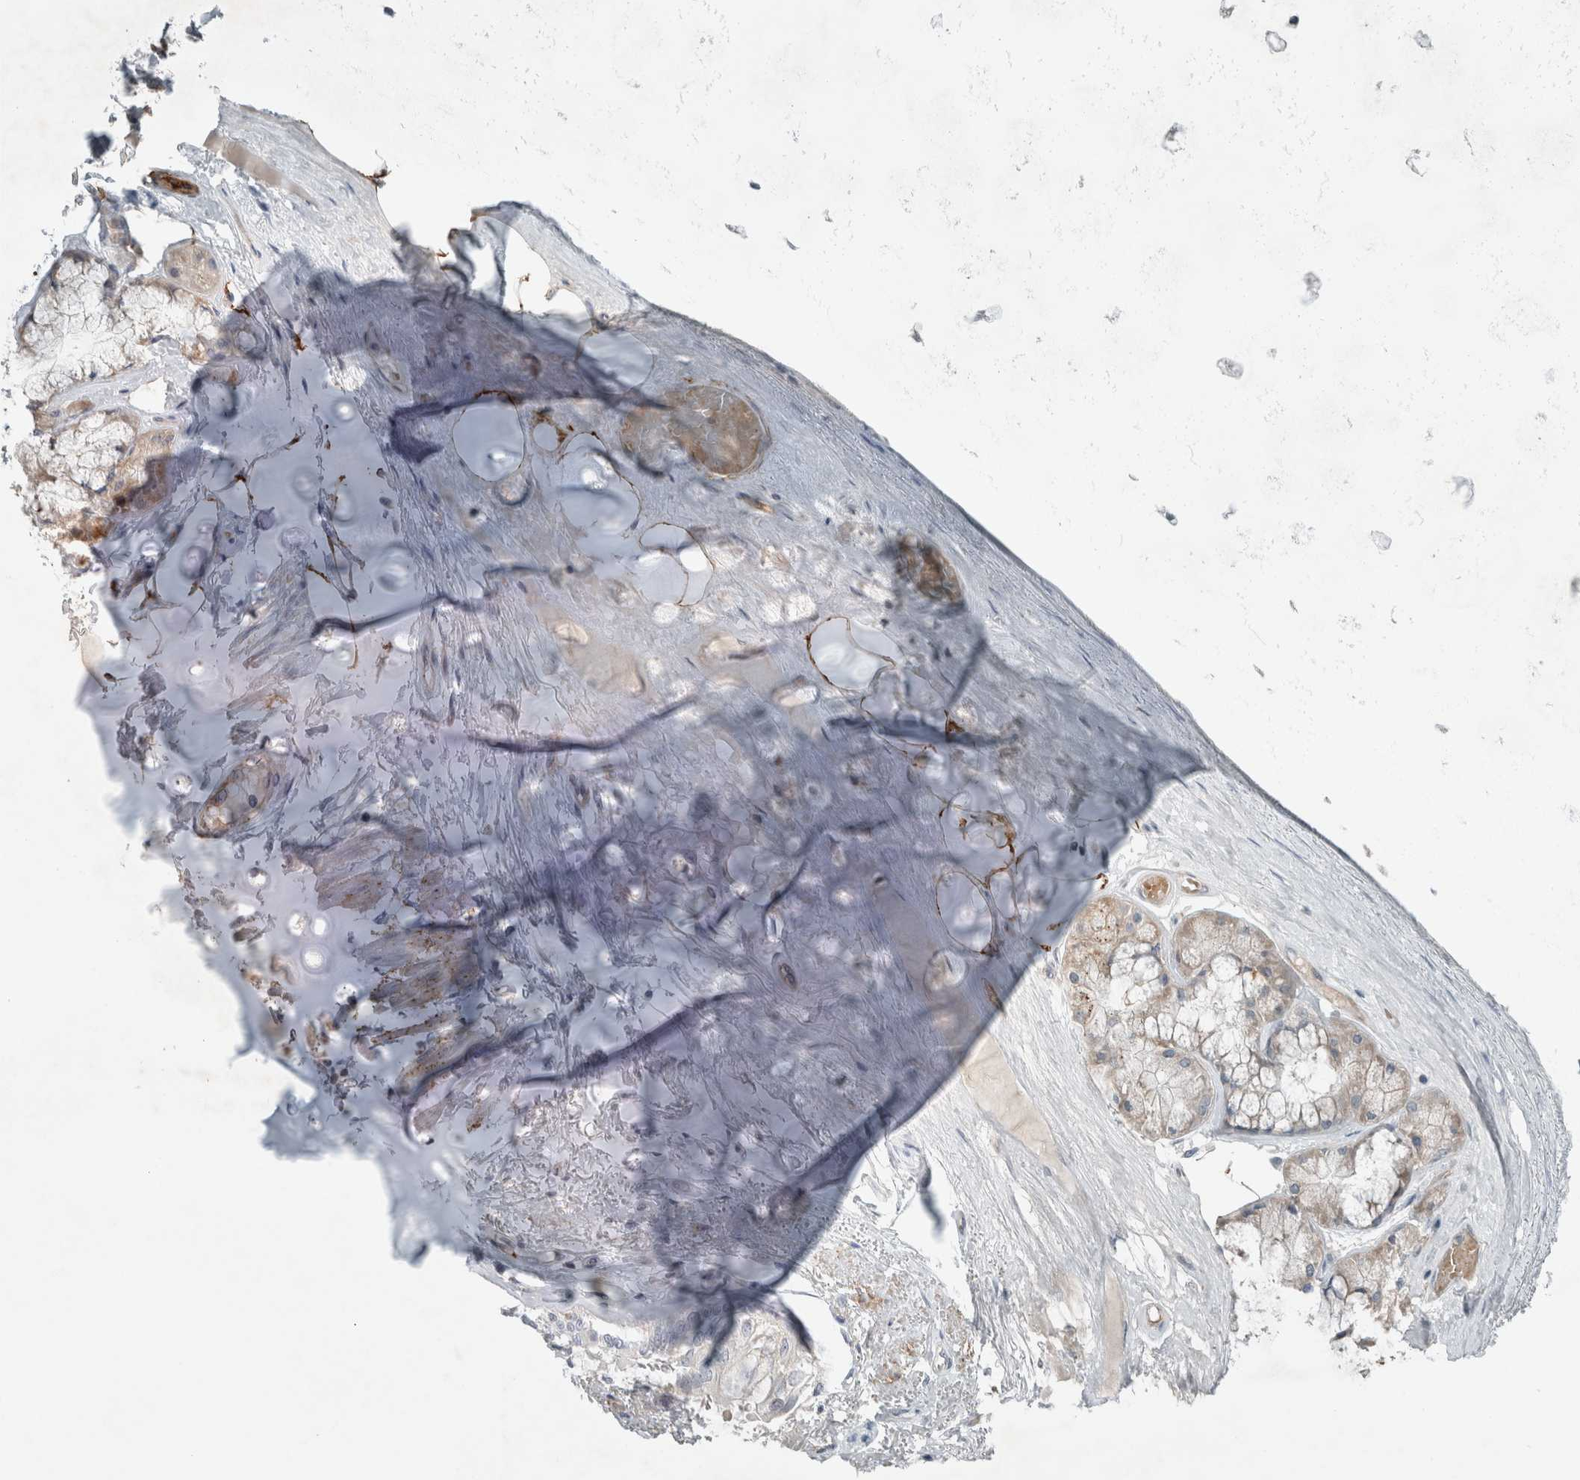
{"staining": {"intensity": "moderate", "quantity": ">75%", "location": "cytoplasmic/membranous"}, "tissue": "adipose tissue", "cell_type": "Adipocytes", "image_type": "normal", "snomed": [{"axis": "morphology", "description": "Normal tissue, NOS"}, {"axis": "topography", "description": "Bronchus"}], "caption": "Protein expression analysis of benign adipose tissue shows moderate cytoplasmic/membranous staining in approximately >75% of adipocytes. The protein of interest is stained brown, and the nuclei are stained in blue (DAB (3,3'-diaminobenzidine) IHC with brightfield microscopy, high magnification).", "gene": "JADE2", "patient": {"sex": "male", "age": 66}}